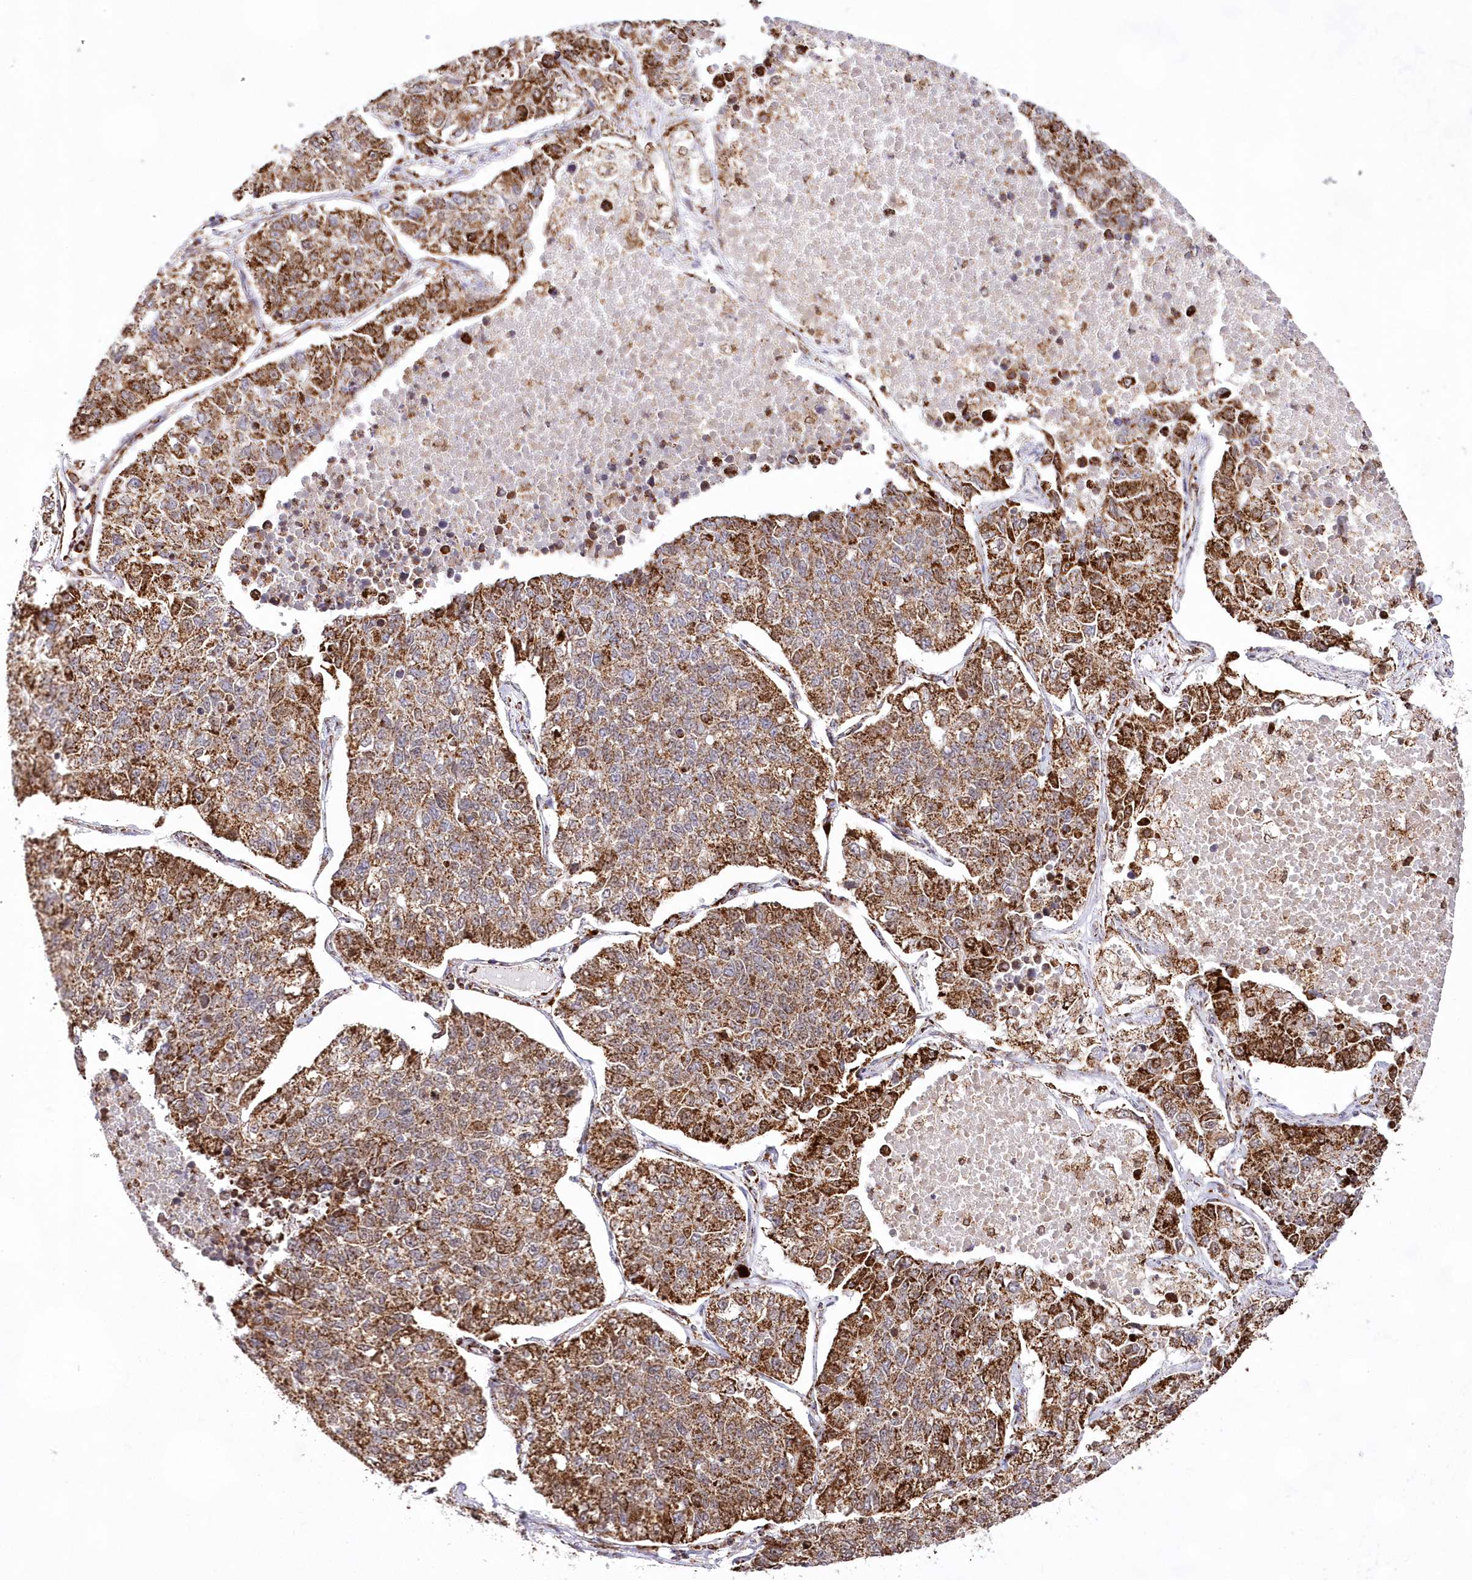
{"staining": {"intensity": "moderate", "quantity": ">75%", "location": "cytoplasmic/membranous"}, "tissue": "lung cancer", "cell_type": "Tumor cells", "image_type": "cancer", "snomed": [{"axis": "morphology", "description": "Adenocarcinoma, NOS"}, {"axis": "topography", "description": "Lung"}], "caption": "High-power microscopy captured an immunohistochemistry (IHC) image of adenocarcinoma (lung), revealing moderate cytoplasmic/membranous positivity in approximately >75% of tumor cells.", "gene": "HADHB", "patient": {"sex": "male", "age": 49}}